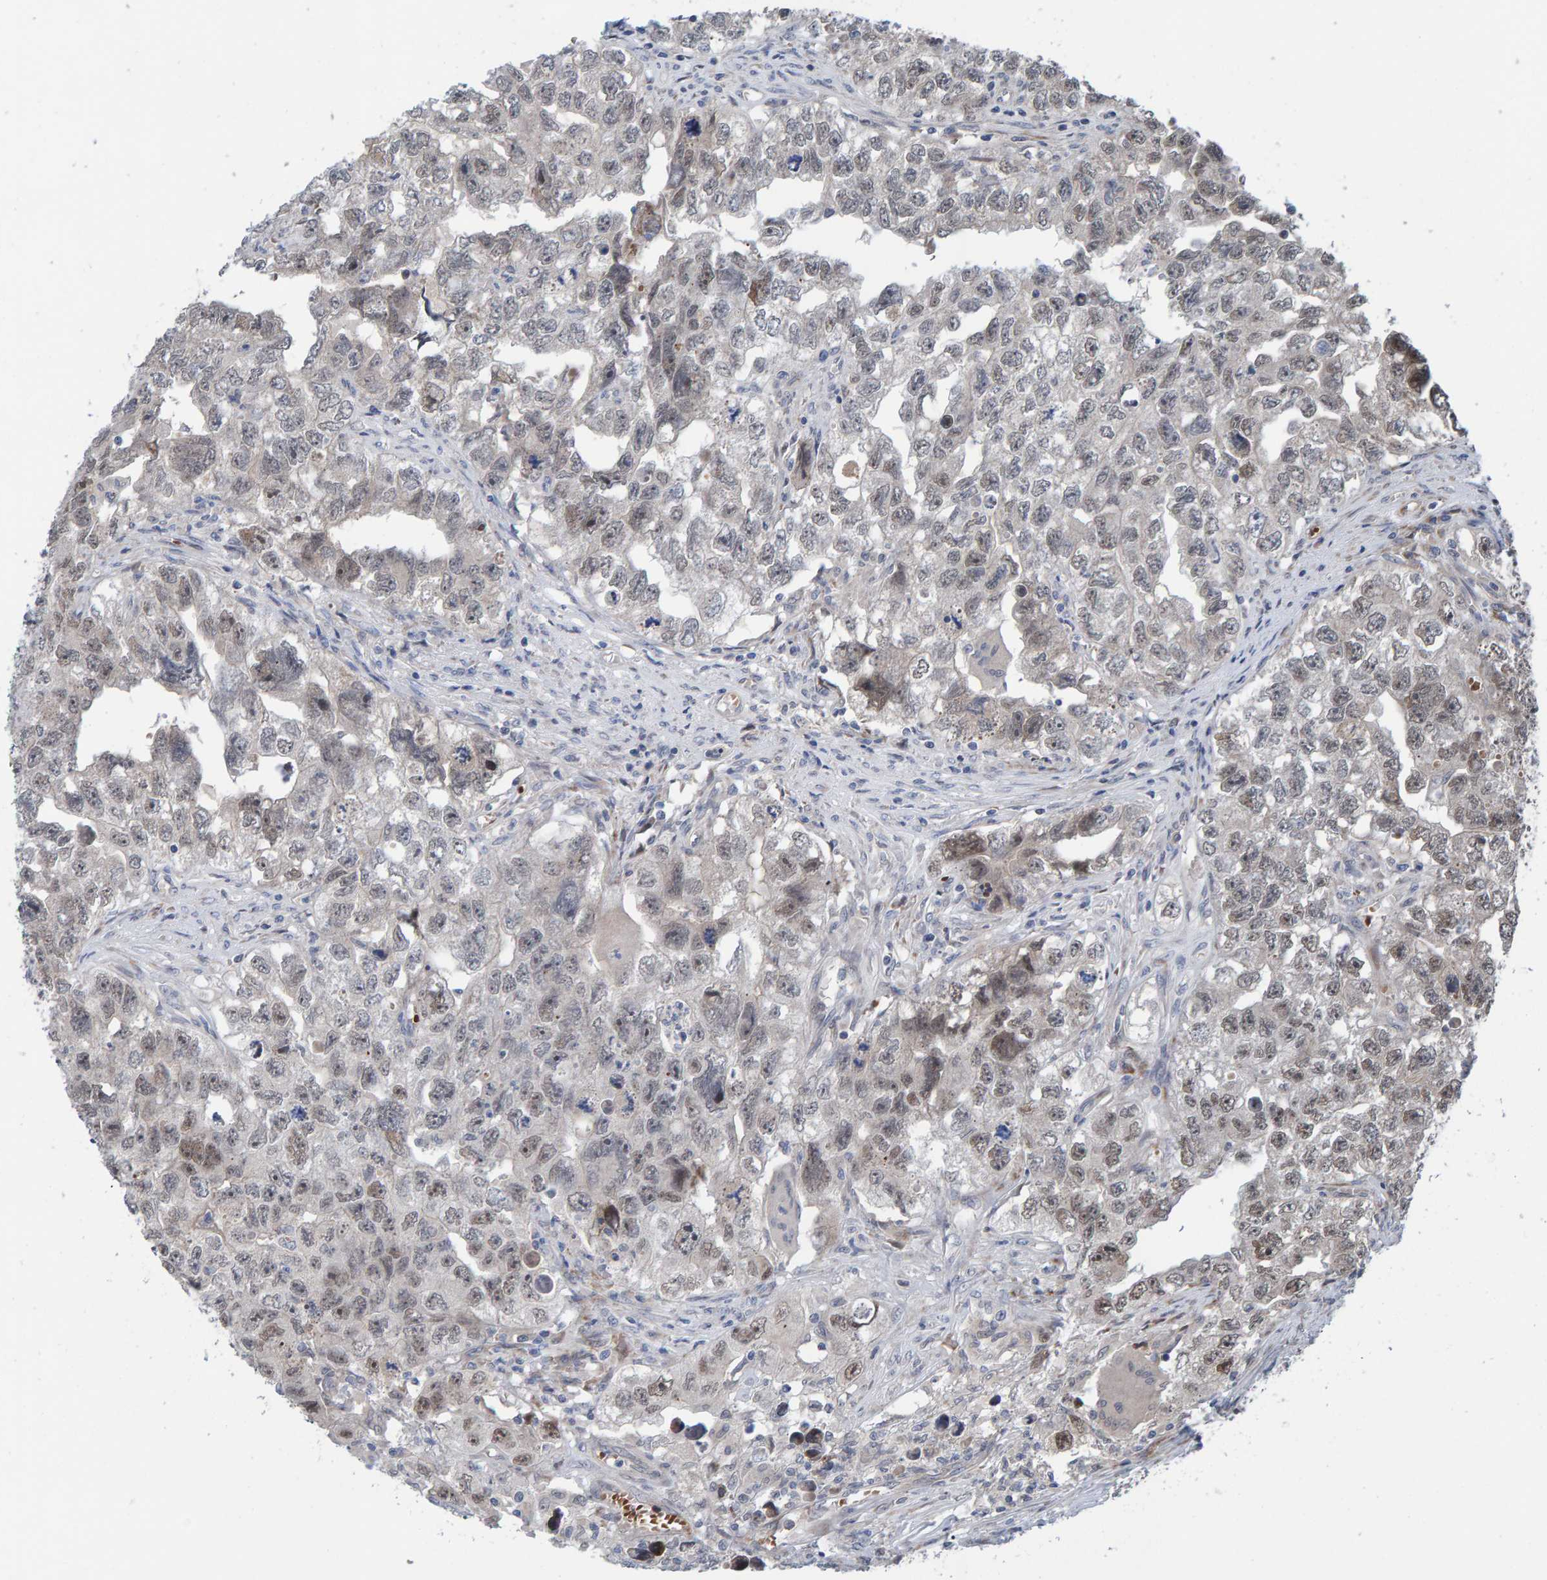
{"staining": {"intensity": "weak", "quantity": "25%-75%", "location": "nuclear"}, "tissue": "testis cancer", "cell_type": "Tumor cells", "image_type": "cancer", "snomed": [{"axis": "morphology", "description": "Seminoma, NOS"}, {"axis": "morphology", "description": "Carcinoma, Embryonal, NOS"}, {"axis": "topography", "description": "Testis"}], "caption": "Human testis cancer (embryonal carcinoma) stained with a brown dye displays weak nuclear positive staining in about 25%-75% of tumor cells.", "gene": "MFSD6L", "patient": {"sex": "male", "age": 43}}